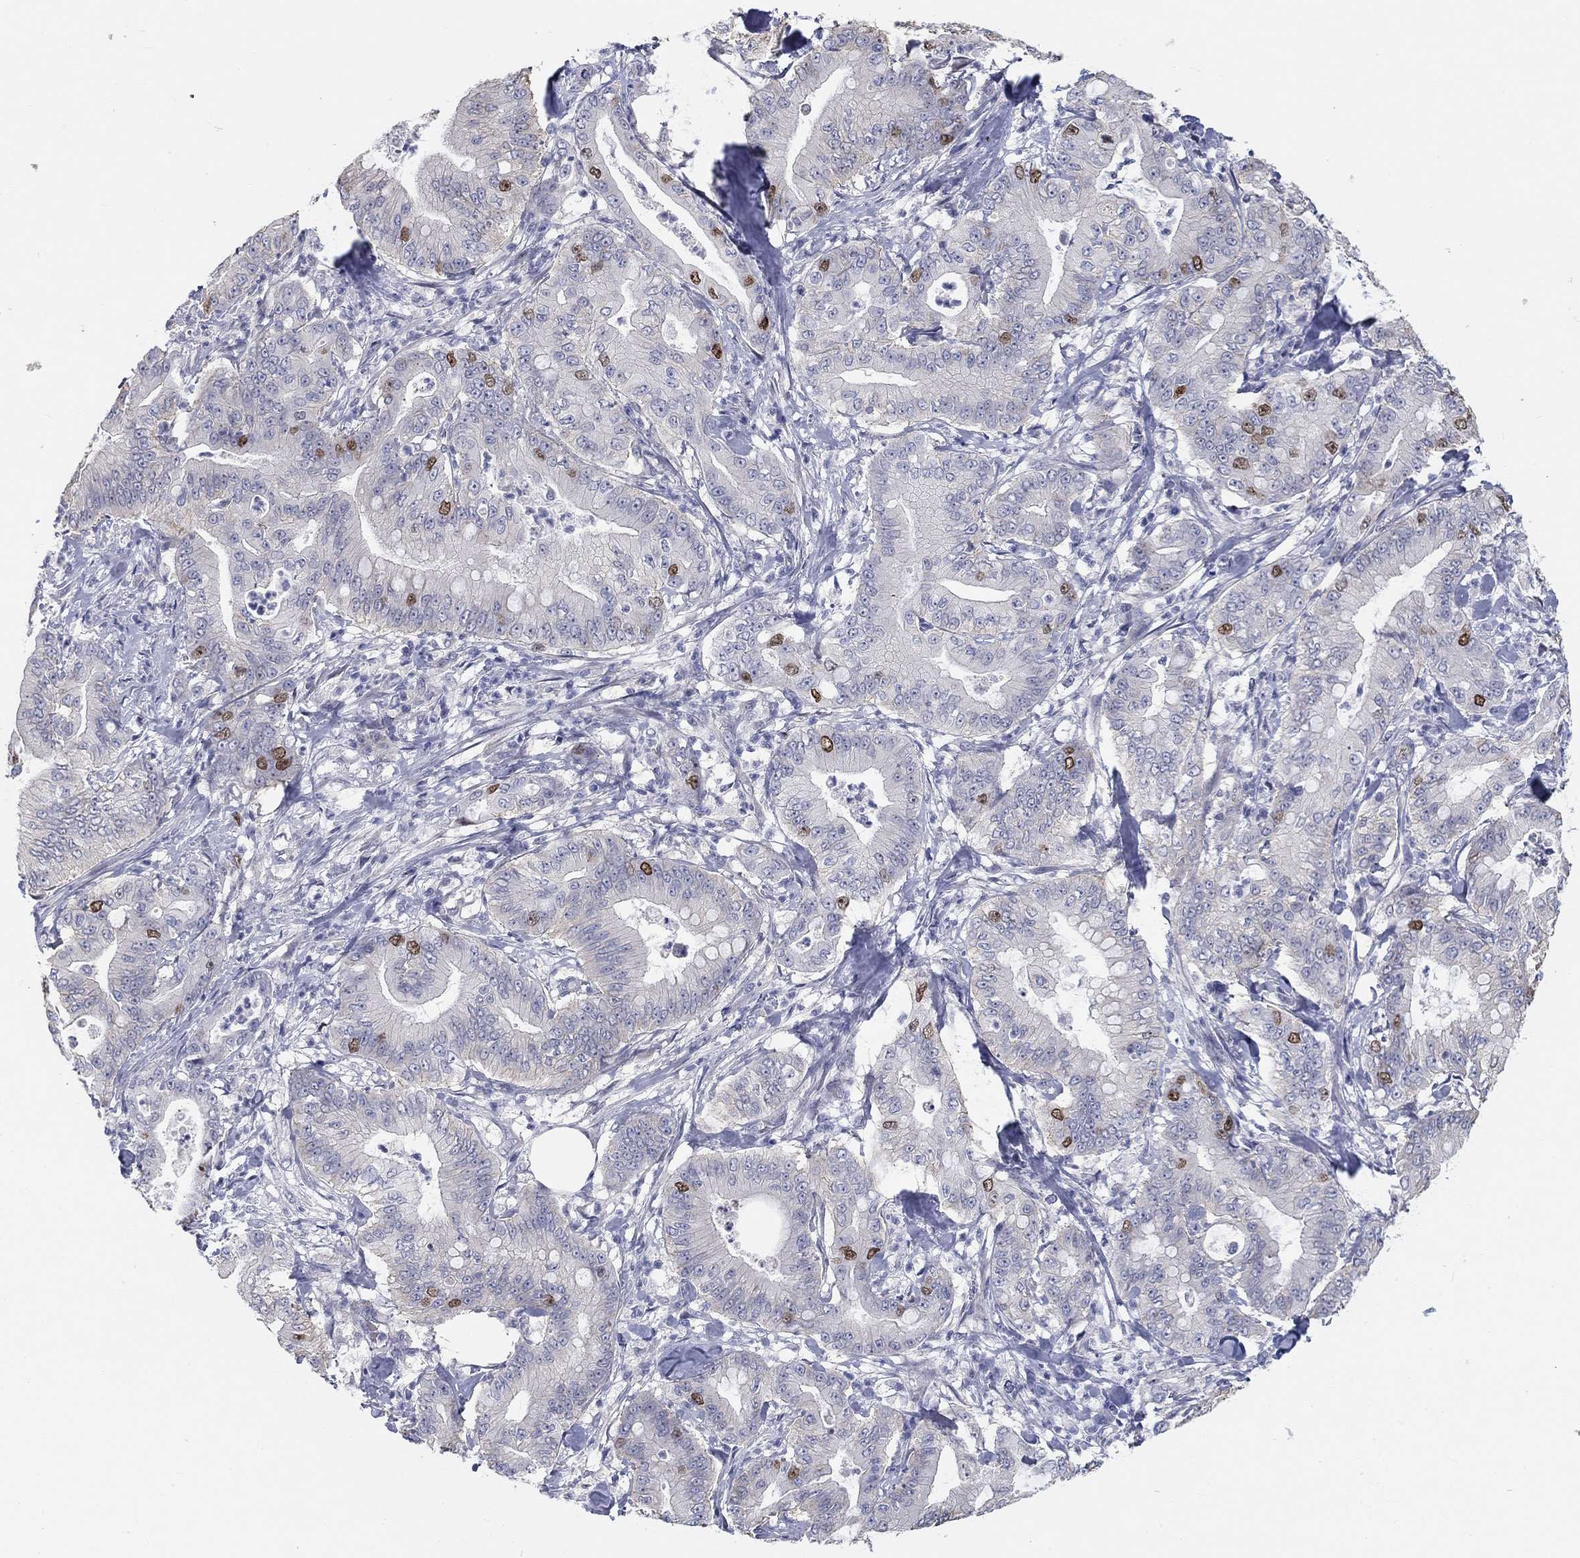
{"staining": {"intensity": "strong", "quantity": "<25%", "location": "nuclear"}, "tissue": "pancreatic cancer", "cell_type": "Tumor cells", "image_type": "cancer", "snomed": [{"axis": "morphology", "description": "Adenocarcinoma, NOS"}, {"axis": "topography", "description": "Pancreas"}], "caption": "Pancreatic cancer (adenocarcinoma) stained with DAB IHC exhibits medium levels of strong nuclear positivity in approximately <25% of tumor cells.", "gene": "PRC1", "patient": {"sex": "male", "age": 71}}